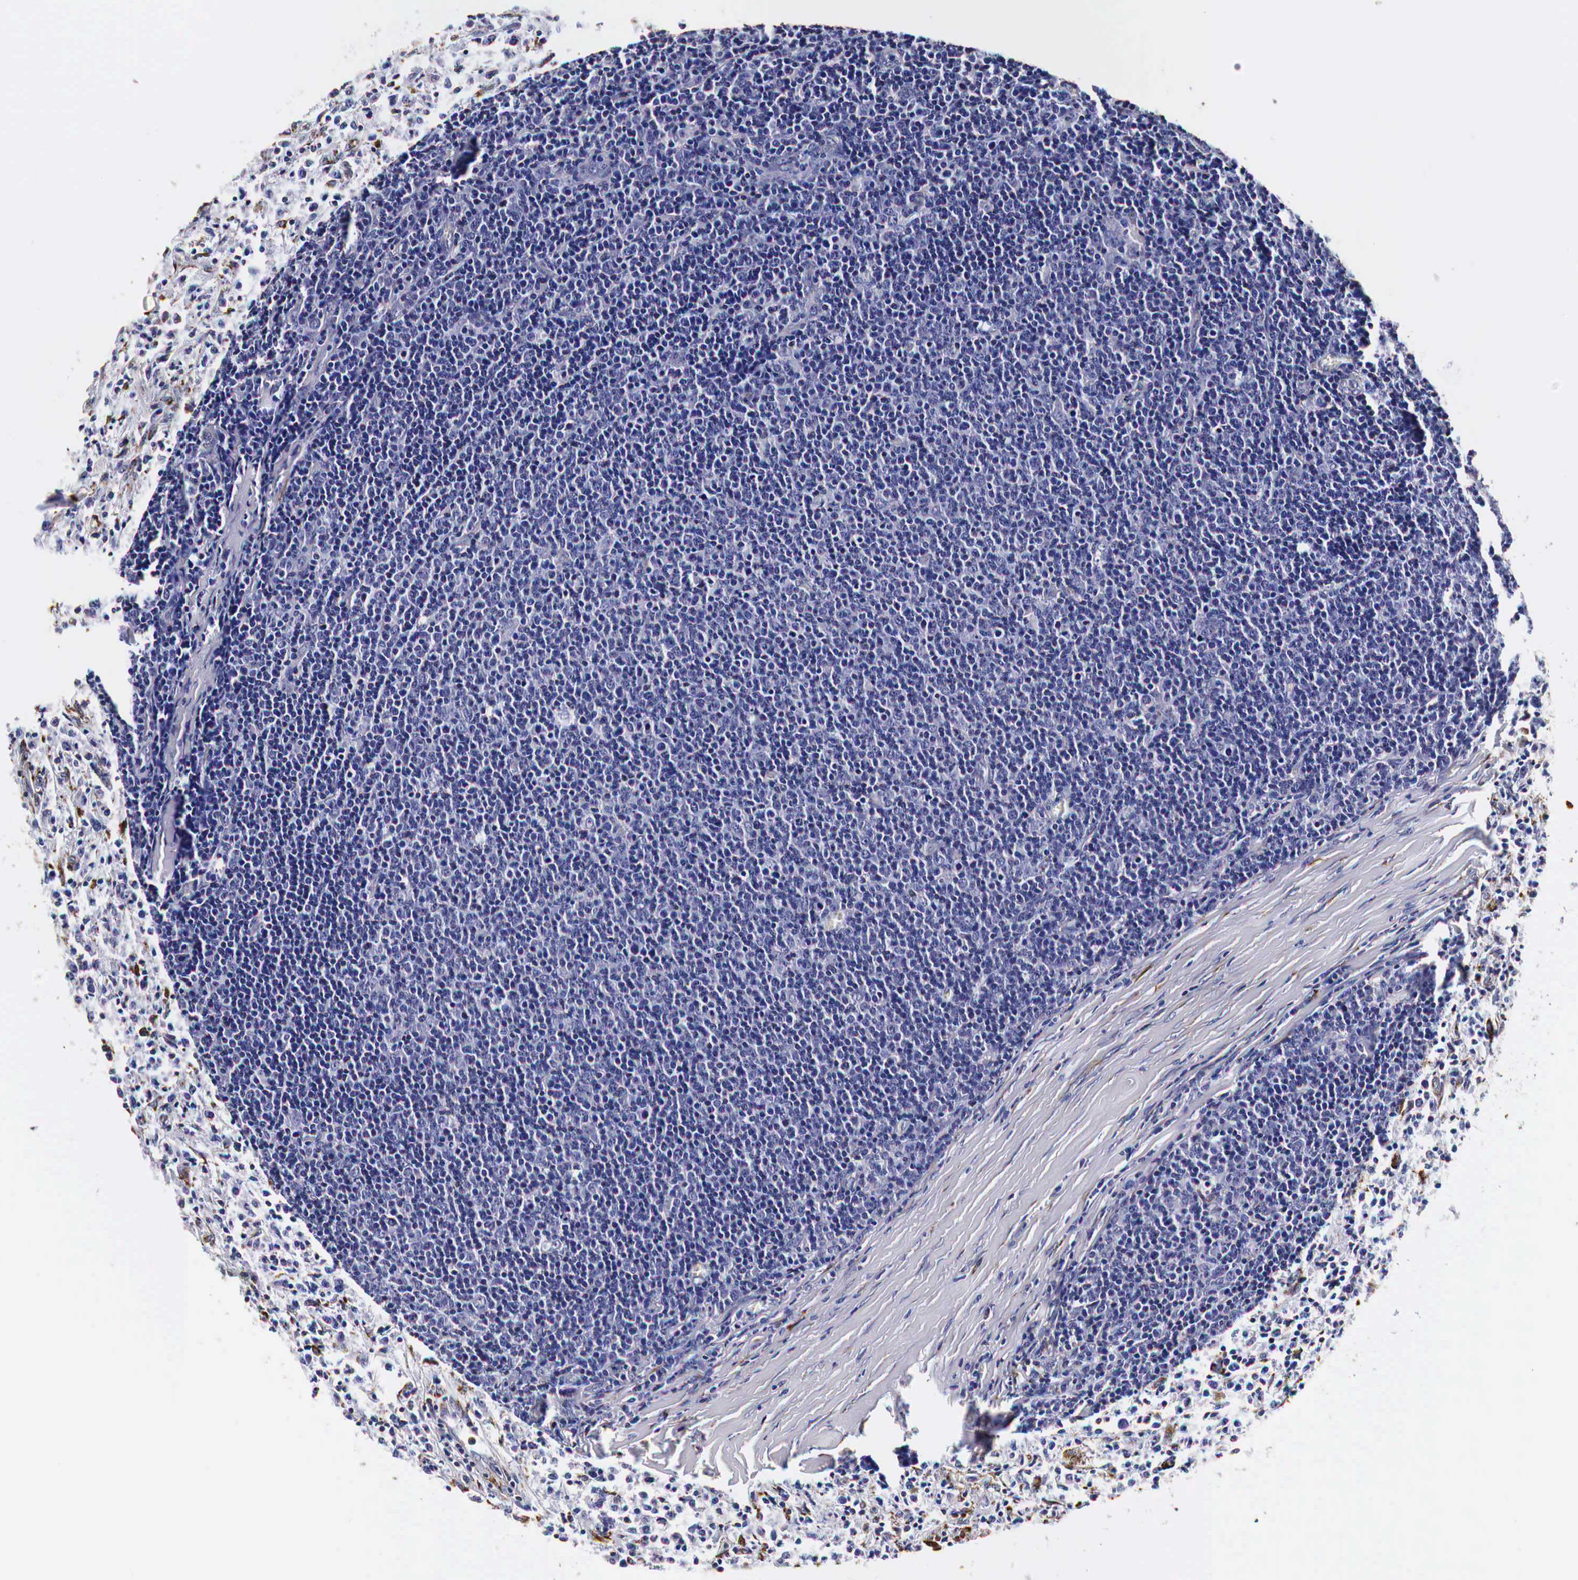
{"staining": {"intensity": "negative", "quantity": "none", "location": "none"}, "tissue": "lymphoma", "cell_type": "Tumor cells", "image_type": "cancer", "snomed": [{"axis": "morphology", "description": "Malignant lymphoma, non-Hodgkin's type, Low grade"}, {"axis": "topography", "description": "Lymph node"}], "caption": "DAB immunohistochemical staining of human lymphoma displays no significant staining in tumor cells.", "gene": "CKAP4", "patient": {"sex": "male", "age": 74}}